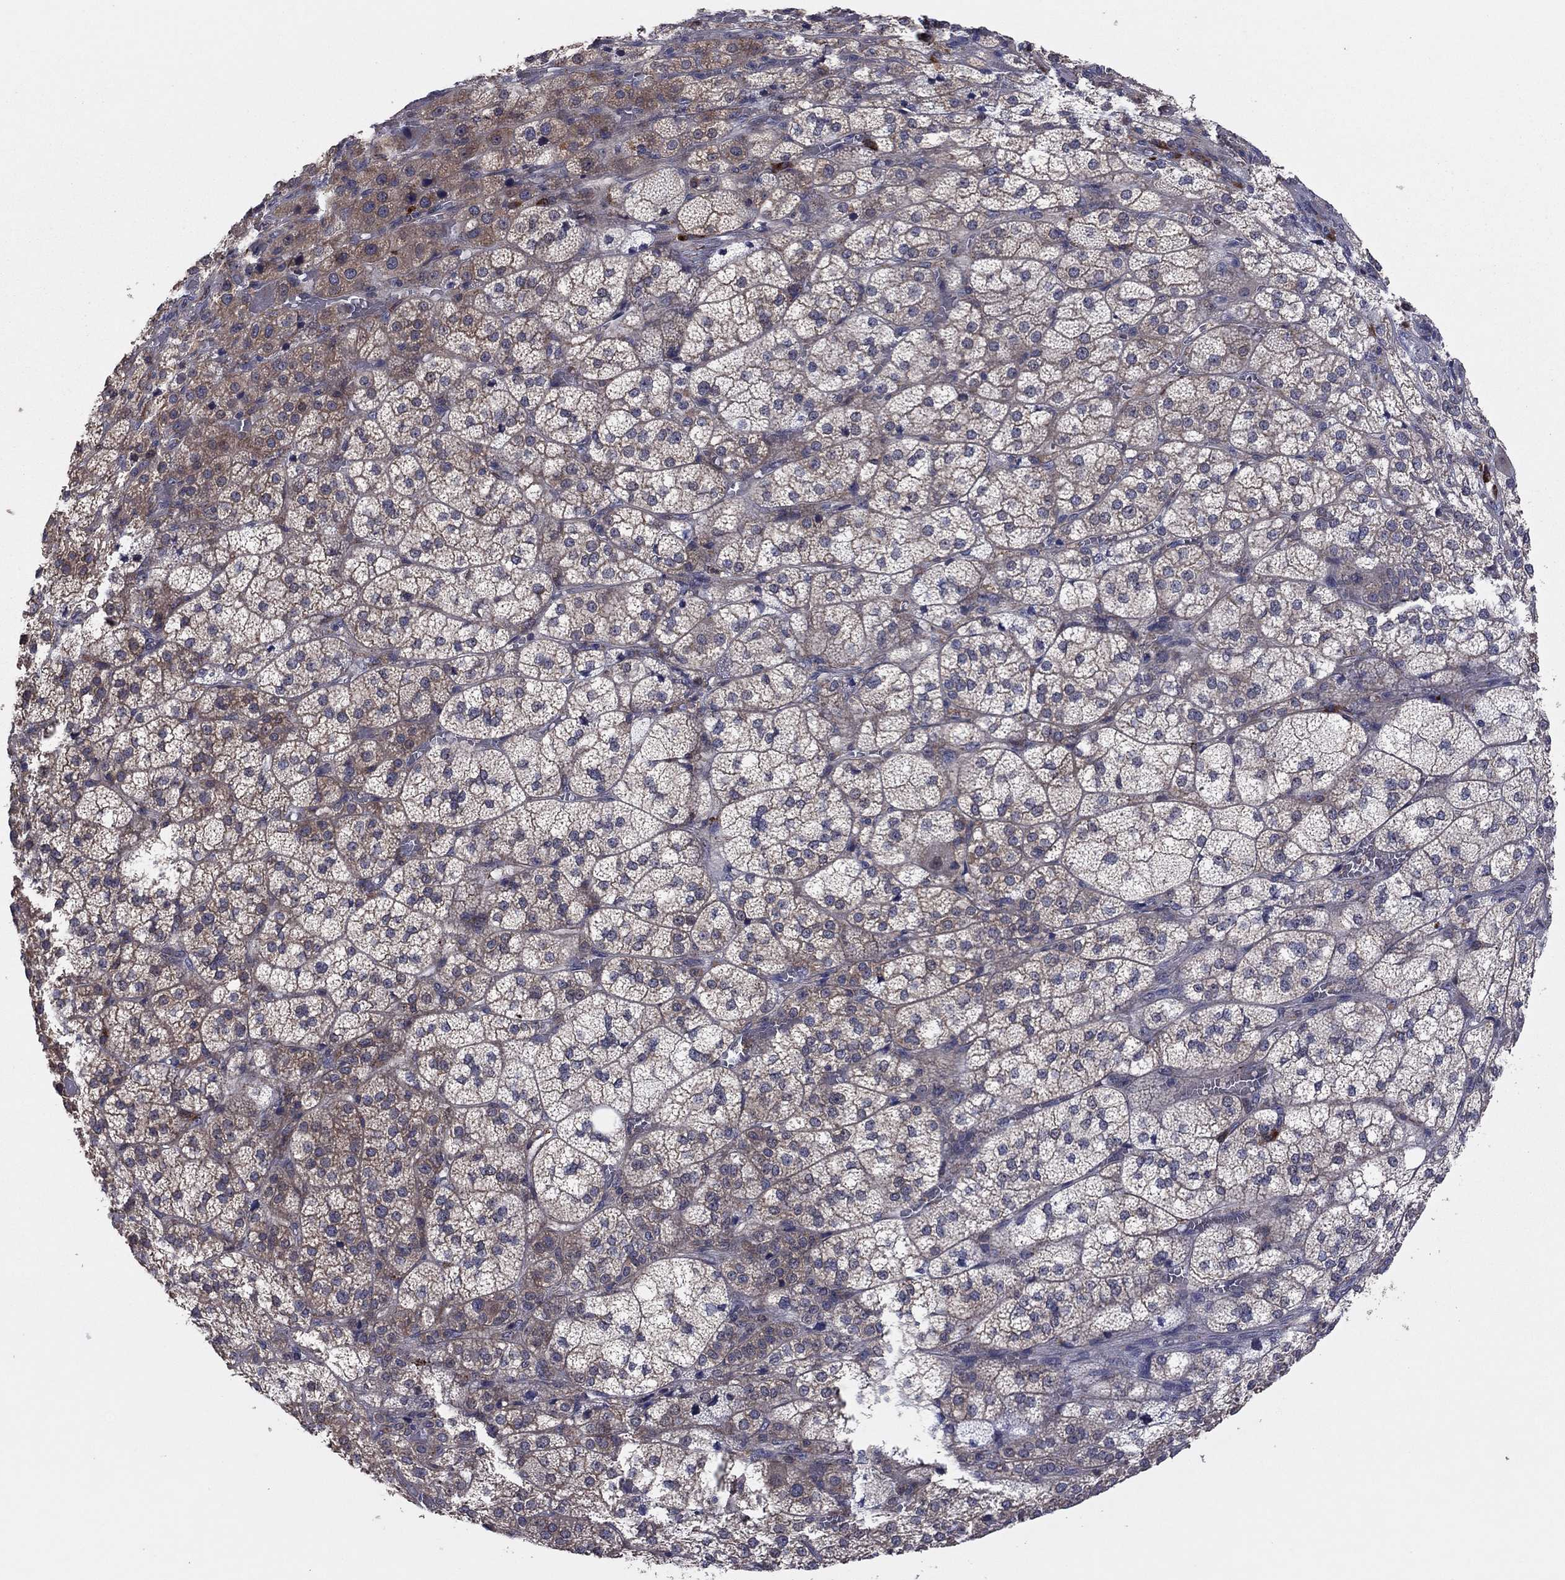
{"staining": {"intensity": "moderate", "quantity": "25%-75%", "location": "cytoplasmic/membranous"}, "tissue": "adrenal gland", "cell_type": "Glandular cells", "image_type": "normal", "snomed": [{"axis": "morphology", "description": "Normal tissue, NOS"}, {"axis": "topography", "description": "Adrenal gland"}], "caption": "Unremarkable adrenal gland displays moderate cytoplasmic/membranous staining in about 25%-75% of glandular cells.", "gene": "MEA1", "patient": {"sex": "female", "age": 60}}